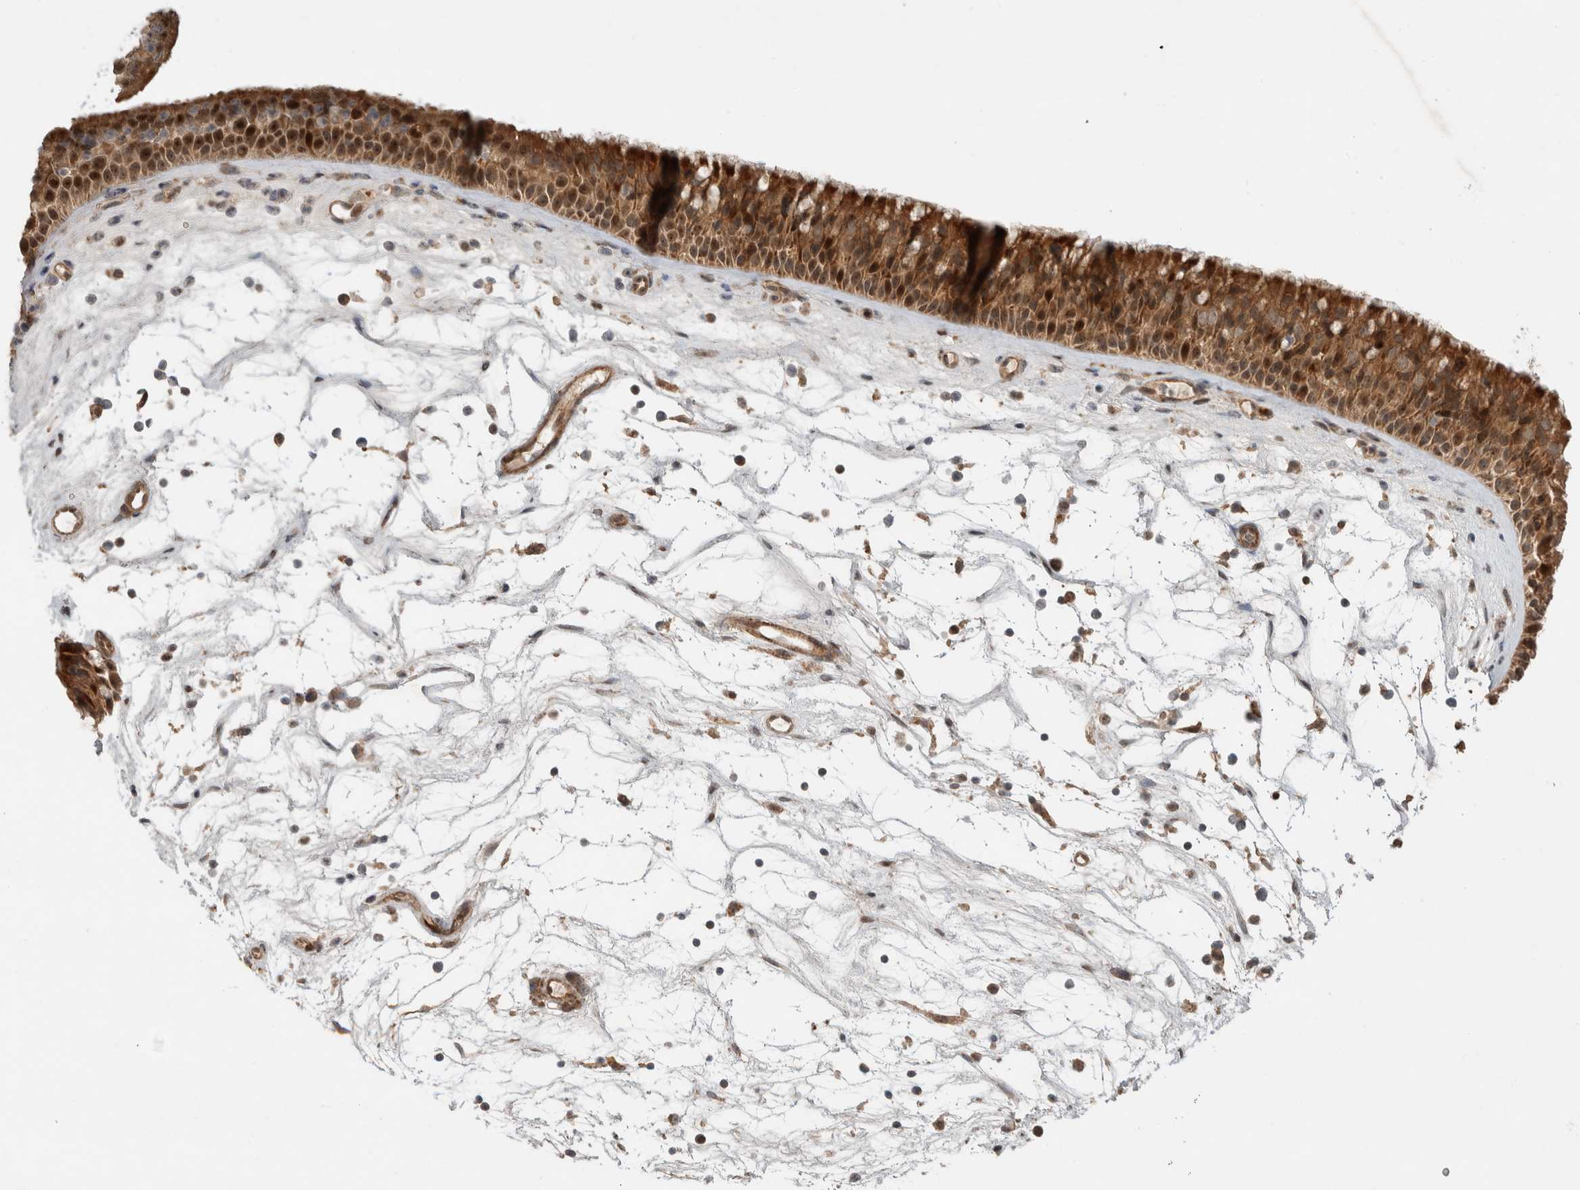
{"staining": {"intensity": "strong", "quantity": ">75%", "location": "cytoplasmic/membranous,nuclear"}, "tissue": "nasopharynx", "cell_type": "Respiratory epithelial cells", "image_type": "normal", "snomed": [{"axis": "morphology", "description": "Normal tissue, NOS"}, {"axis": "topography", "description": "Nasopharynx"}], "caption": "Immunohistochemical staining of benign nasopharynx shows high levels of strong cytoplasmic/membranous,nuclear positivity in about >75% of respiratory epithelial cells.", "gene": "INSRR", "patient": {"sex": "male", "age": 64}}